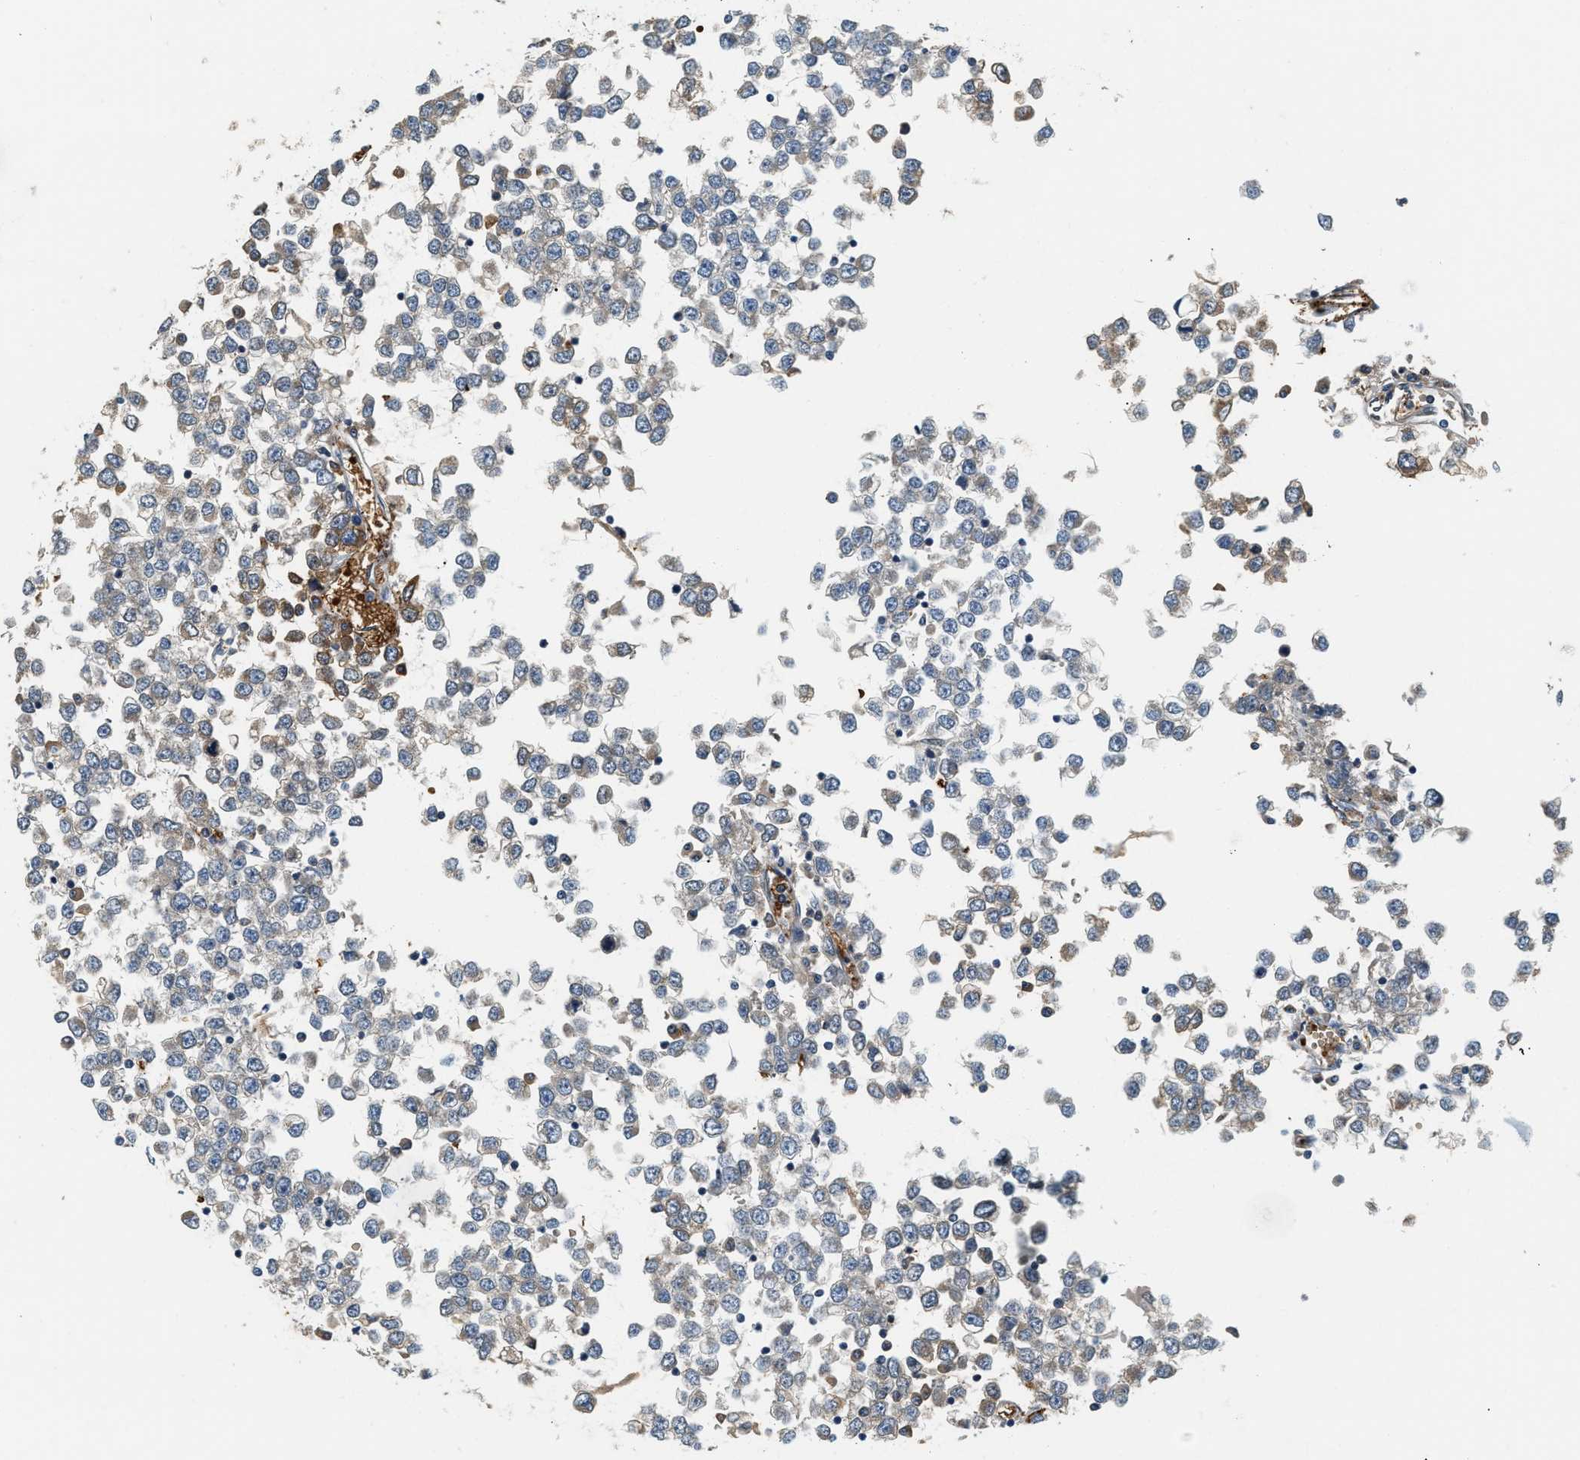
{"staining": {"intensity": "negative", "quantity": "none", "location": "none"}, "tissue": "testis cancer", "cell_type": "Tumor cells", "image_type": "cancer", "snomed": [{"axis": "morphology", "description": "Seminoma, NOS"}, {"axis": "topography", "description": "Testis"}], "caption": "There is no significant expression in tumor cells of testis cancer.", "gene": "CYTH2", "patient": {"sex": "male", "age": 65}}